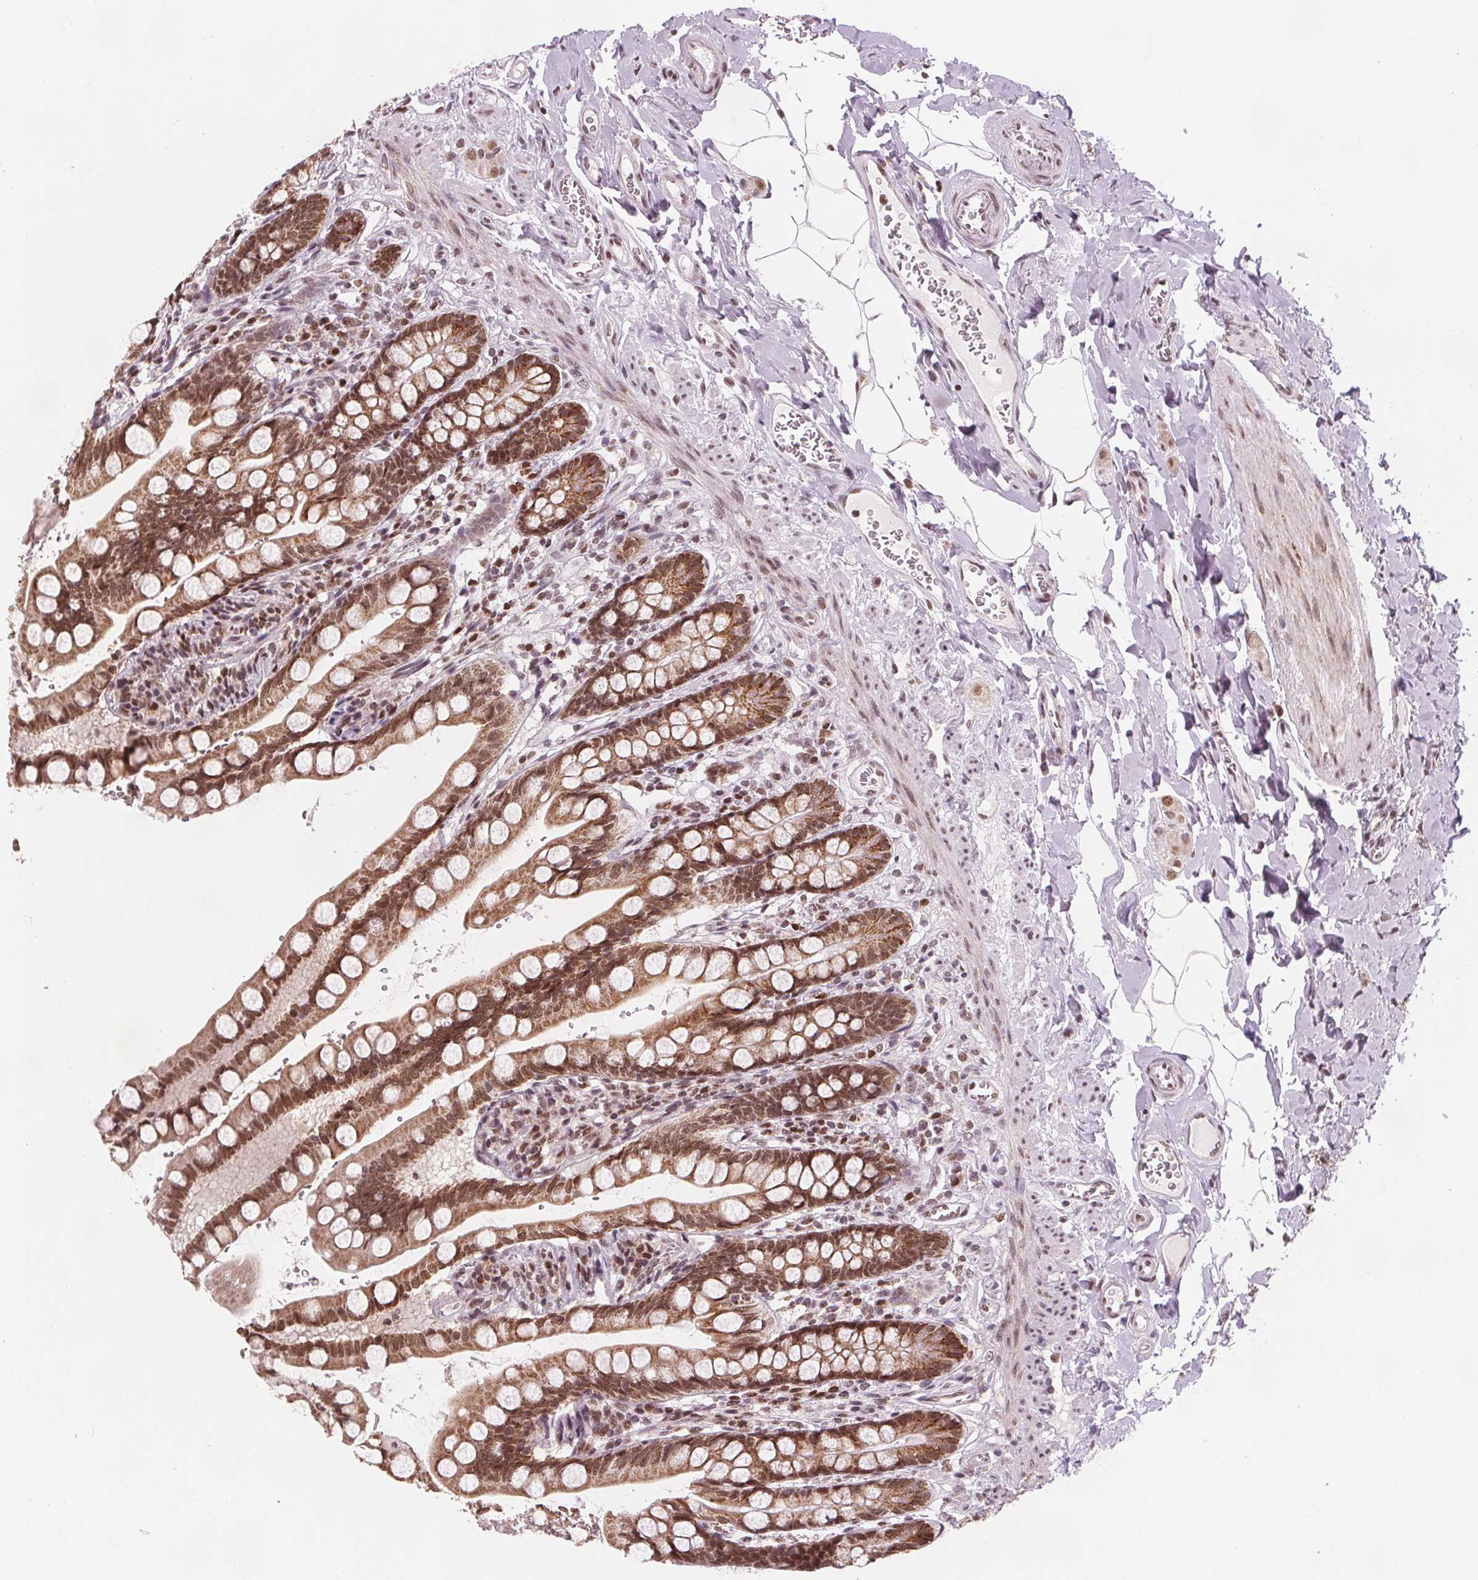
{"staining": {"intensity": "moderate", "quantity": ">75%", "location": "cytoplasmic/membranous,nuclear"}, "tissue": "small intestine", "cell_type": "Glandular cells", "image_type": "normal", "snomed": [{"axis": "morphology", "description": "Normal tissue, NOS"}, {"axis": "topography", "description": "Small intestine"}], "caption": "Immunohistochemical staining of unremarkable human small intestine displays moderate cytoplasmic/membranous,nuclear protein expression in approximately >75% of glandular cells.", "gene": "DPM2", "patient": {"sex": "female", "age": 56}}